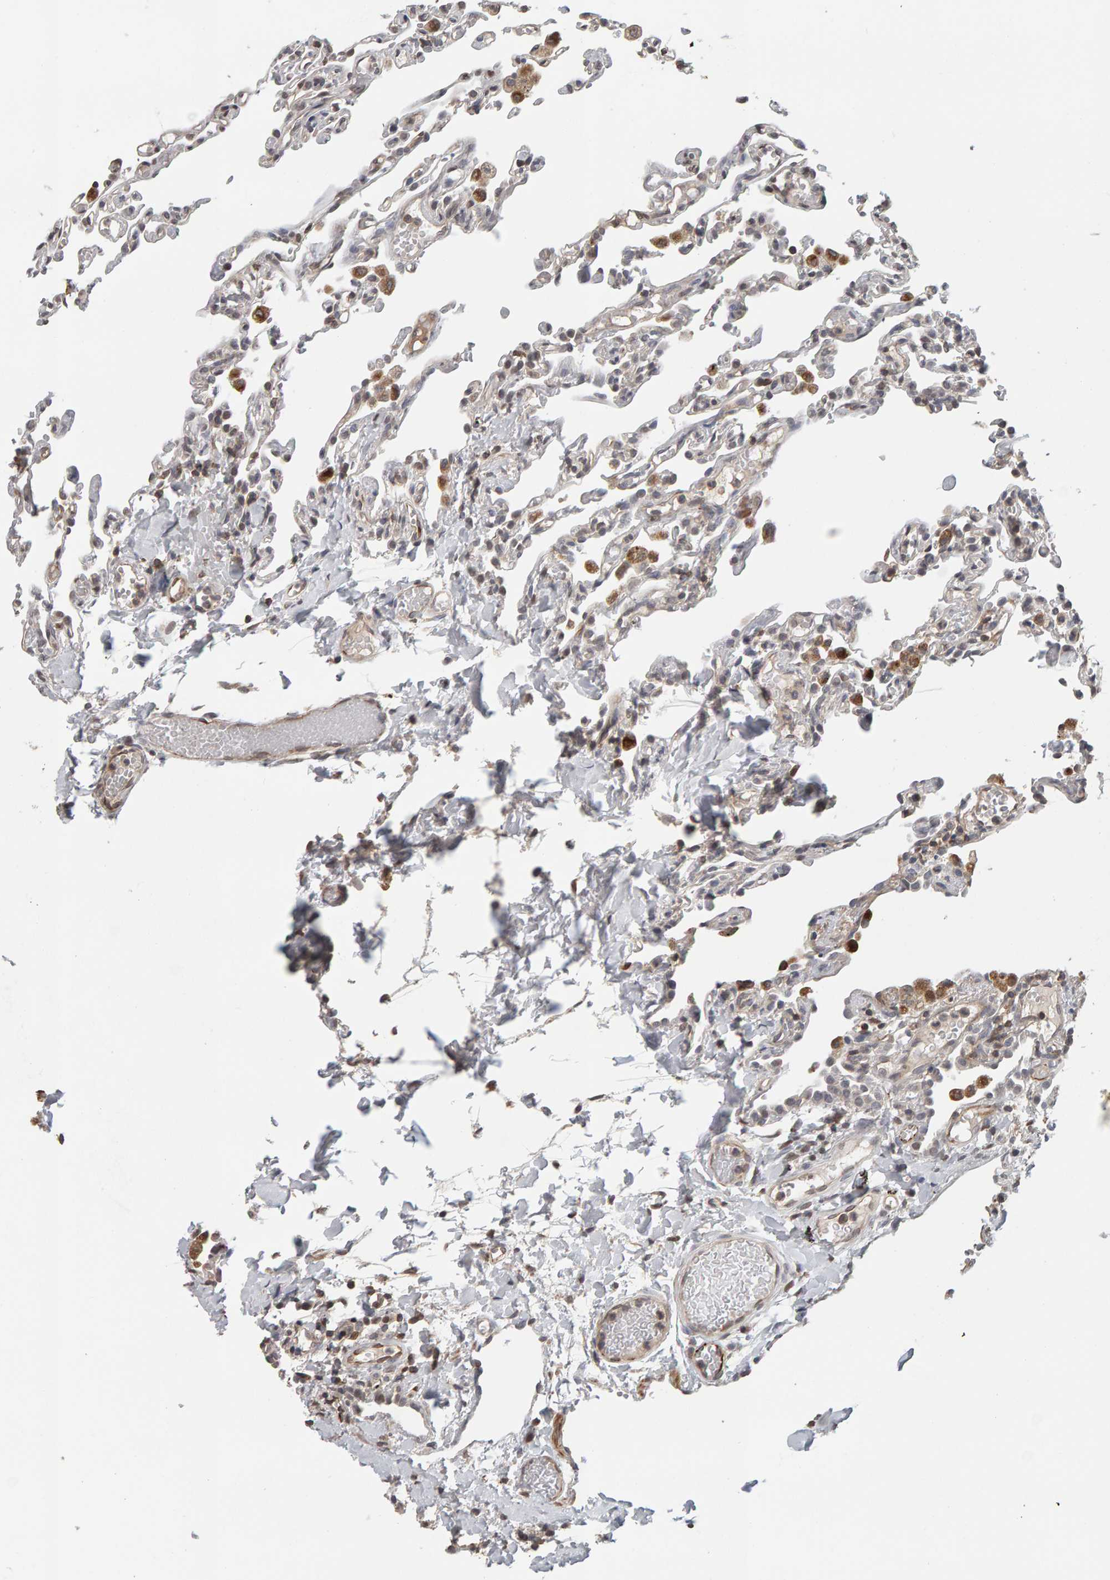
{"staining": {"intensity": "negative", "quantity": "none", "location": "none"}, "tissue": "lung", "cell_type": "Alveolar cells", "image_type": "normal", "snomed": [{"axis": "morphology", "description": "Normal tissue, NOS"}, {"axis": "topography", "description": "Lung"}], "caption": "High power microscopy image of an immunohistochemistry (IHC) histopathology image of benign lung, revealing no significant expression in alveolar cells. (Stains: DAB (3,3'-diaminobenzidine) immunohistochemistry (IHC) with hematoxylin counter stain, Microscopy: brightfield microscopy at high magnification).", "gene": "TEFM", "patient": {"sex": "male", "age": 21}}